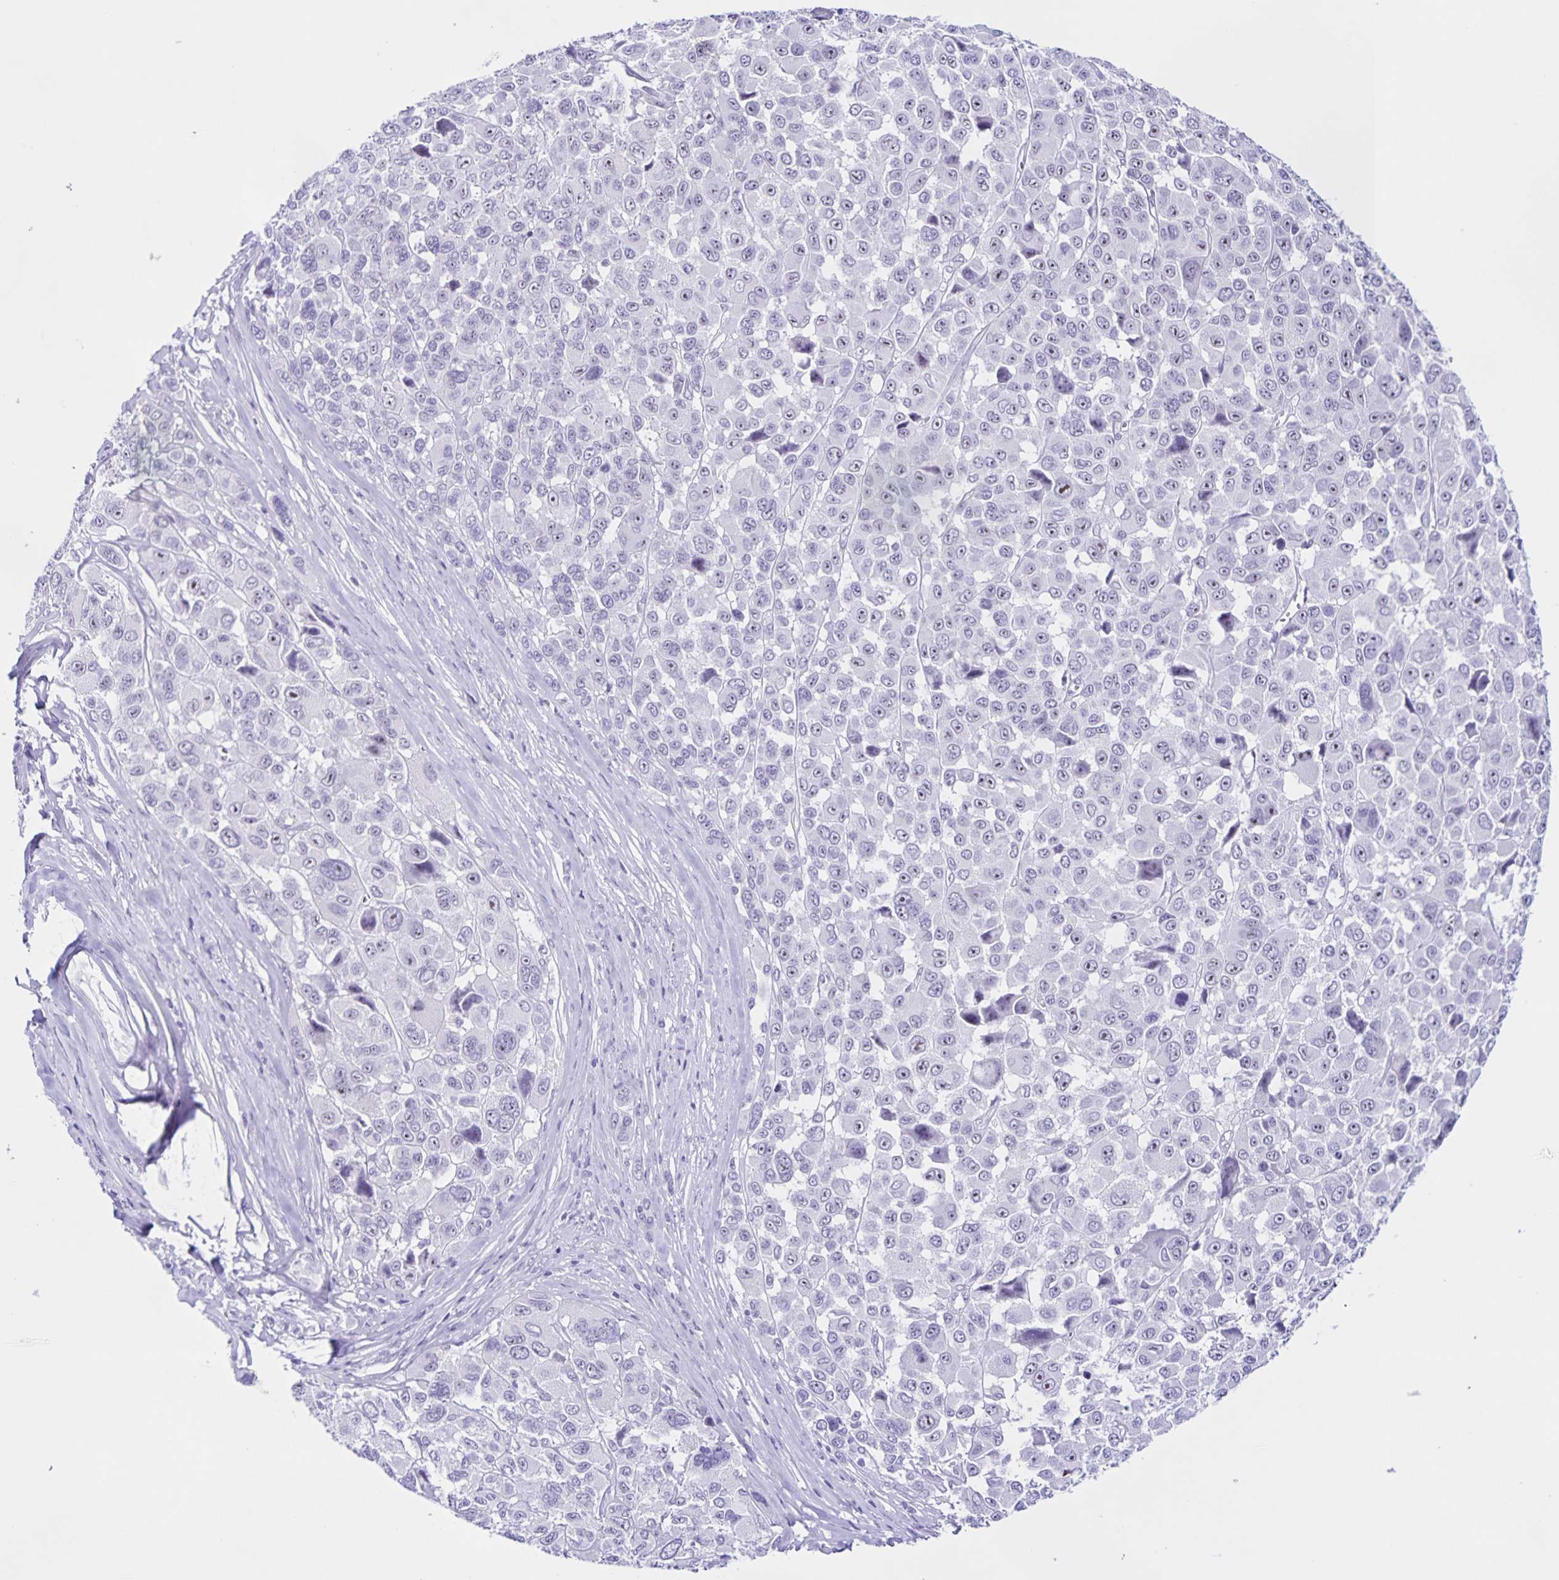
{"staining": {"intensity": "negative", "quantity": "none", "location": "none"}, "tissue": "melanoma", "cell_type": "Tumor cells", "image_type": "cancer", "snomed": [{"axis": "morphology", "description": "Malignant melanoma, NOS"}, {"axis": "topography", "description": "Skin"}], "caption": "This is a photomicrograph of immunohistochemistry (IHC) staining of malignant melanoma, which shows no positivity in tumor cells.", "gene": "FAM170A", "patient": {"sex": "female", "age": 66}}